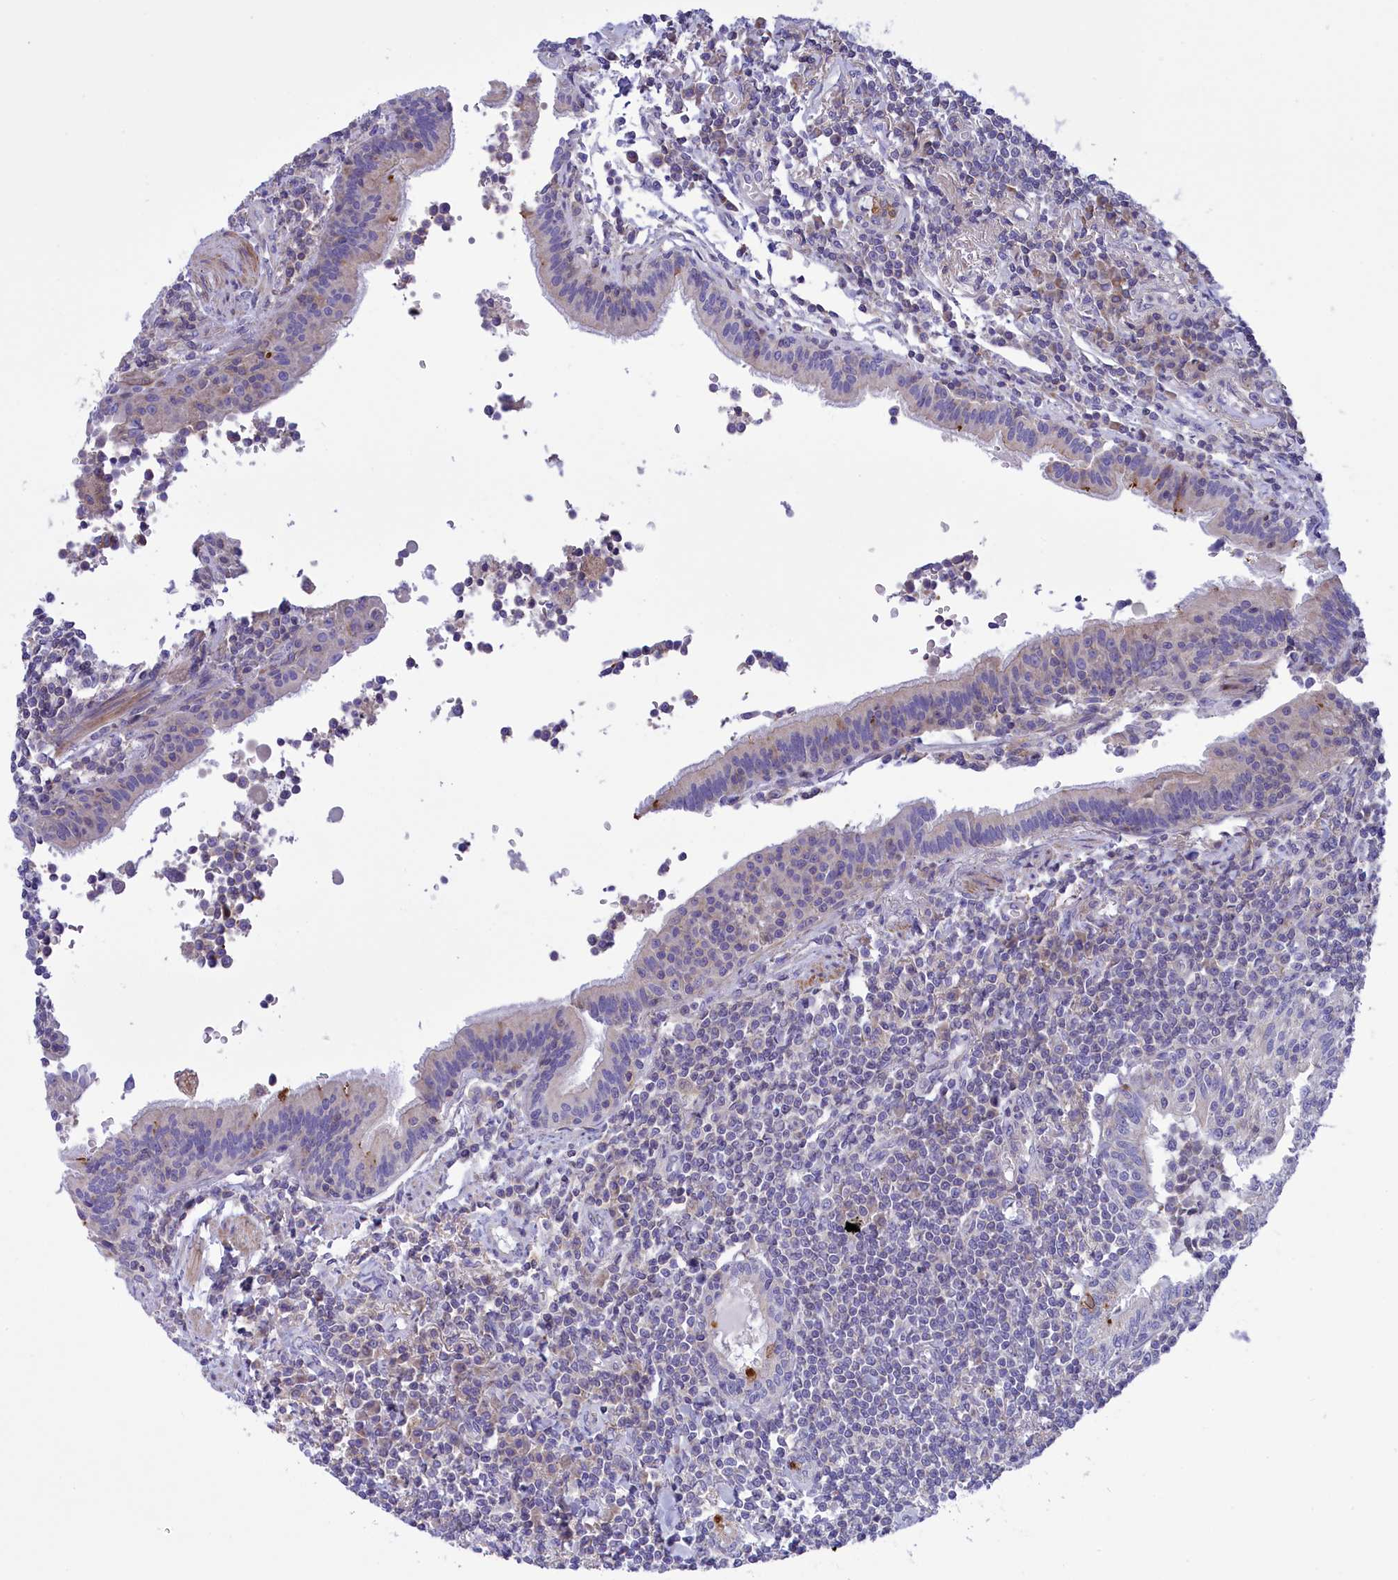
{"staining": {"intensity": "negative", "quantity": "none", "location": "none"}, "tissue": "lymphoma", "cell_type": "Tumor cells", "image_type": "cancer", "snomed": [{"axis": "morphology", "description": "Malignant lymphoma, non-Hodgkin's type, Low grade"}, {"axis": "topography", "description": "Lung"}], "caption": "Immunohistochemistry of human lymphoma reveals no staining in tumor cells.", "gene": "CORO7-PAM16", "patient": {"sex": "female", "age": 71}}